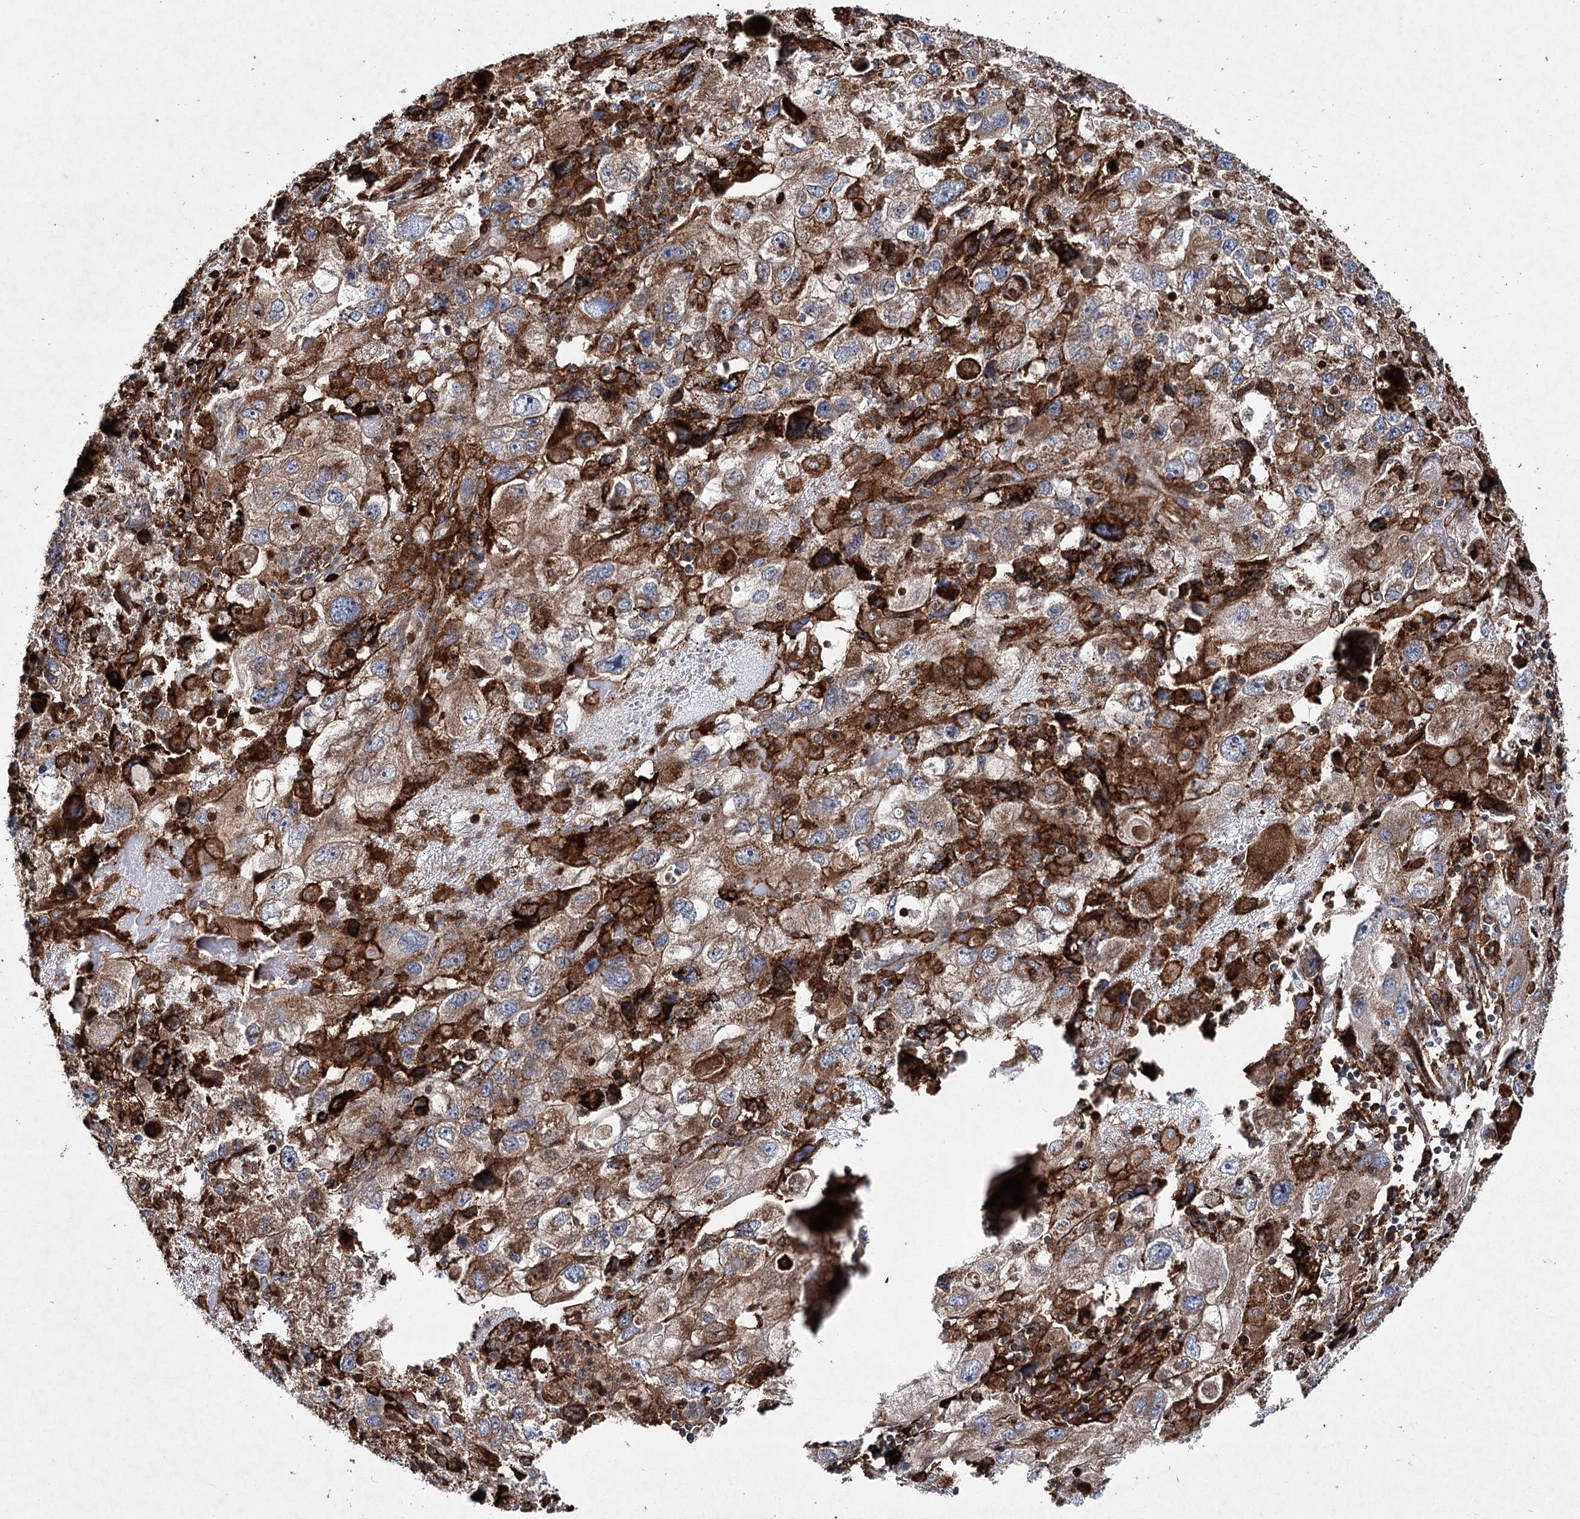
{"staining": {"intensity": "strong", "quantity": "25%-75%", "location": "cytoplasmic/membranous"}, "tissue": "endometrial cancer", "cell_type": "Tumor cells", "image_type": "cancer", "snomed": [{"axis": "morphology", "description": "Adenocarcinoma, NOS"}, {"axis": "topography", "description": "Endometrium"}], "caption": "Human endometrial cancer (adenocarcinoma) stained with a brown dye demonstrates strong cytoplasmic/membranous positive positivity in about 25%-75% of tumor cells.", "gene": "DCUN1D4", "patient": {"sex": "female", "age": 49}}